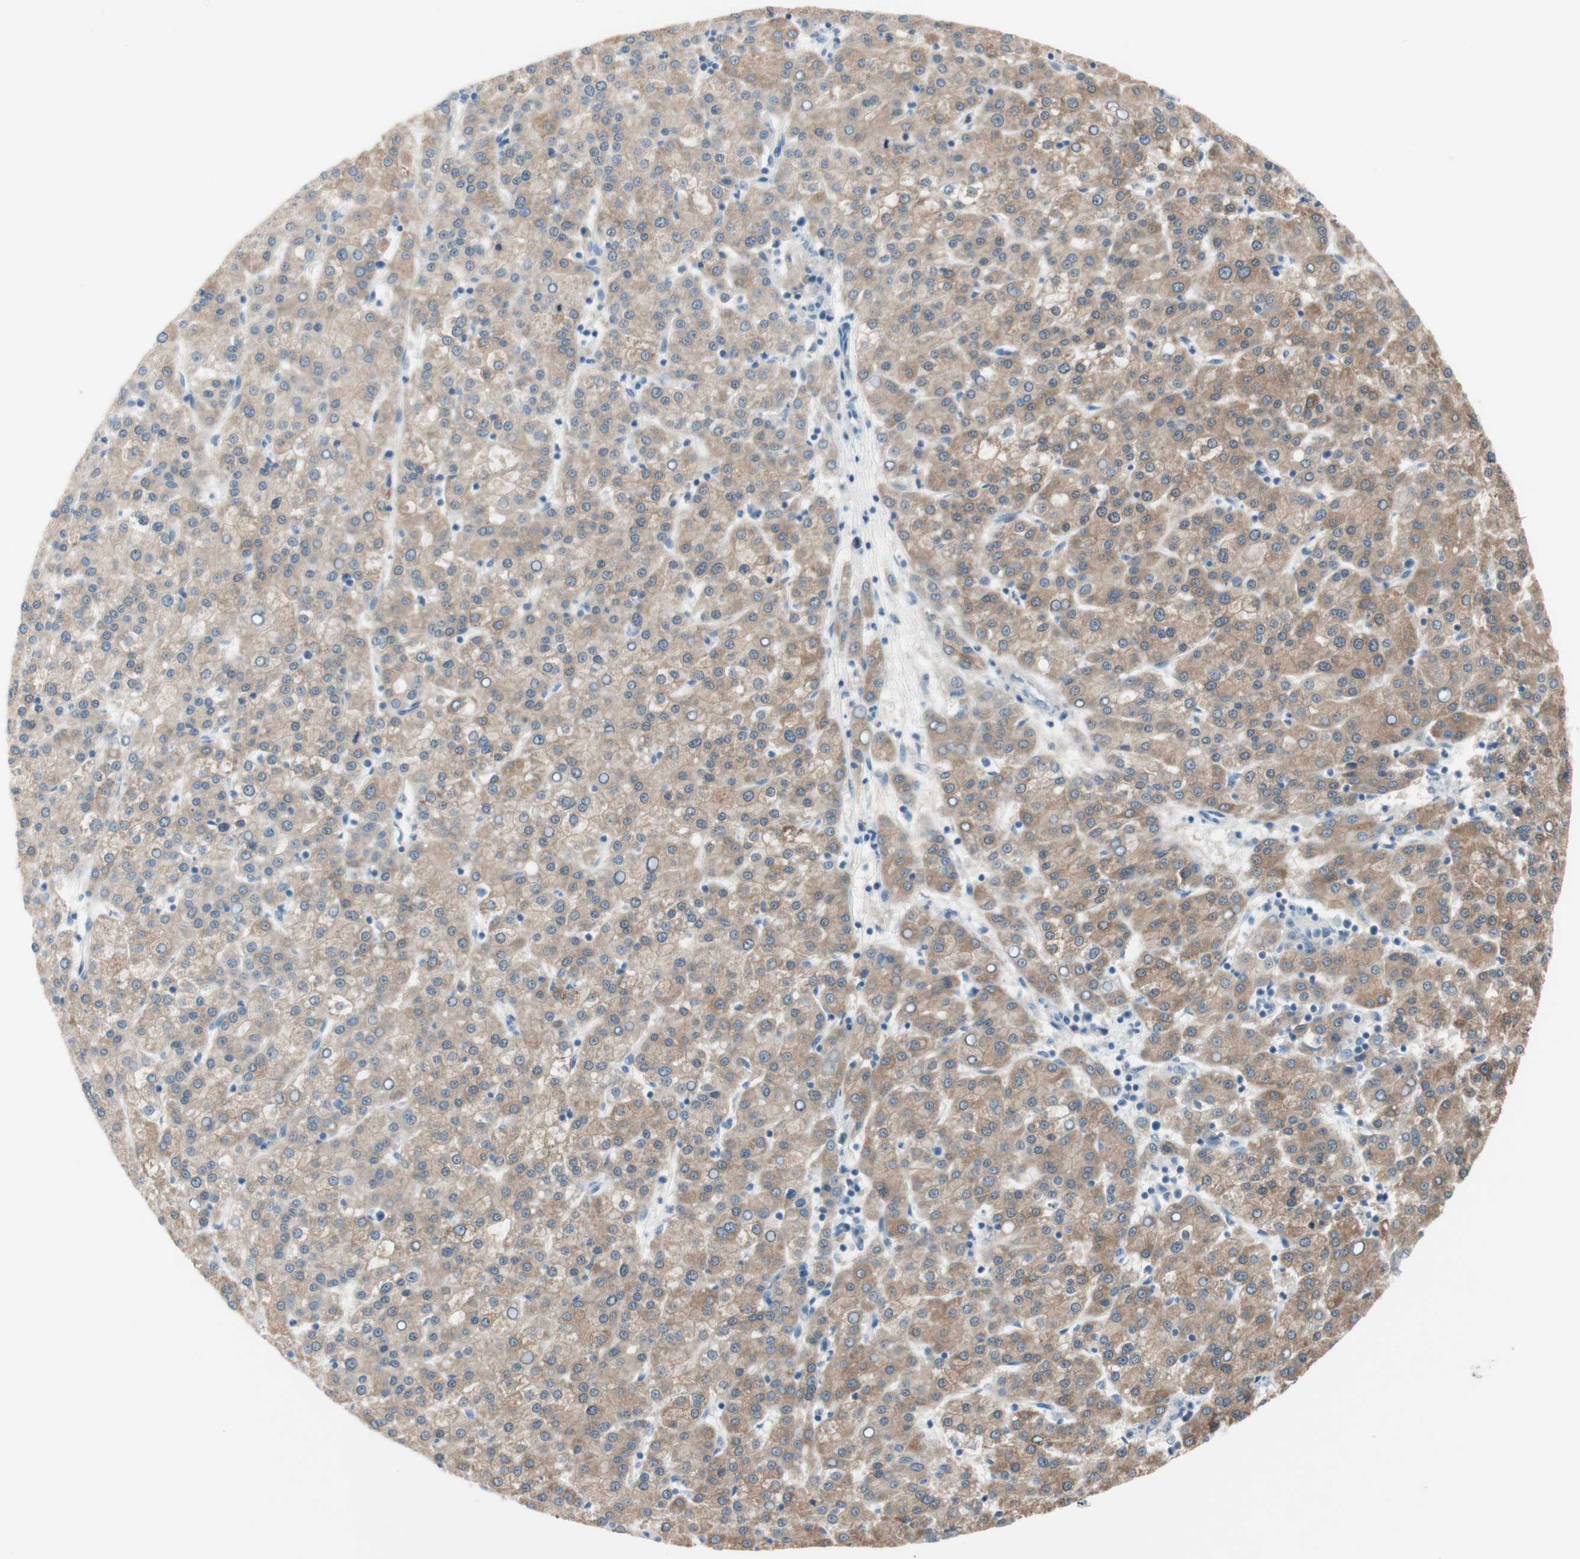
{"staining": {"intensity": "weak", "quantity": ">75%", "location": "cytoplasmic/membranous"}, "tissue": "liver cancer", "cell_type": "Tumor cells", "image_type": "cancer", "snomed": [{"axis": "morphology", "description": "Carcinoma, Hepatocellular, NOS"}, {"axis": "topography", "description": "Liver"}], "caption": "Immunohistochemistry of human hepatocellular carcinoma (liver) displays low levels of weak cytoplasmic/membranous expression in approximately >75% of tumor cells.", "gene": "PDZK1", "patient": {"sex": "female", "age": 58}}